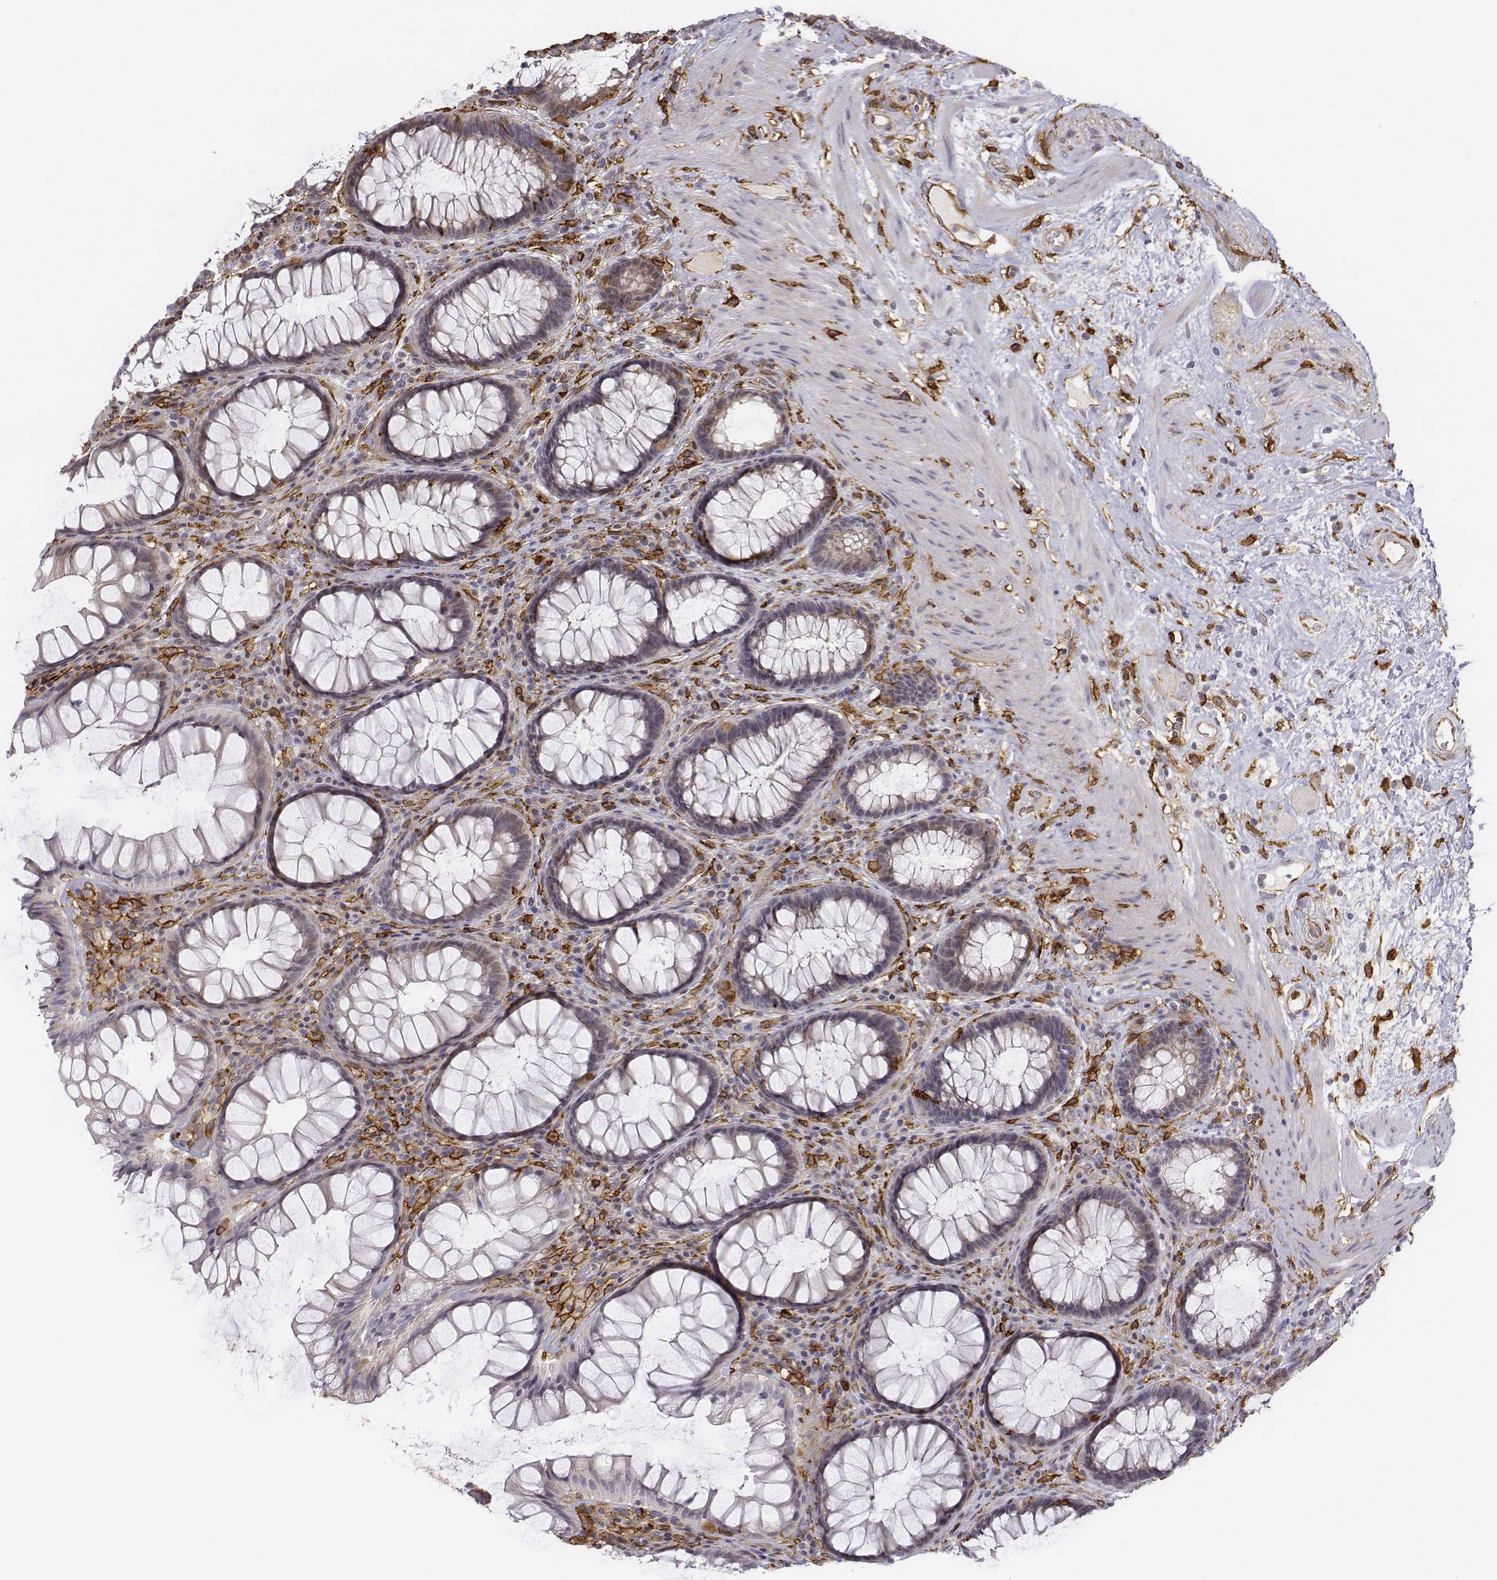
{"staining": {"intensity": "negative", "quantity": "none", "location": "none"}, "tissue": "rectum", "cell_type": "Glandular cells", "image_type": "normal", "snomed": [{"axis": "morphology", "description": "Normal tissue, NOS"}, {"axis": "topography", "description": "Rectum"}], "caption": "High magnification brightfield microscopy of unremarkable rectum stained with DAB (brown) and counterstained with hematoxylin (blue): glandular cells show no significant staining. (Stains: DAB IHC with hematoxylin counter stain, Microscopy: brightfield microscopy at high magnification).", "gene": "CD14", "patient": {"sex": "male", "age": 72}}